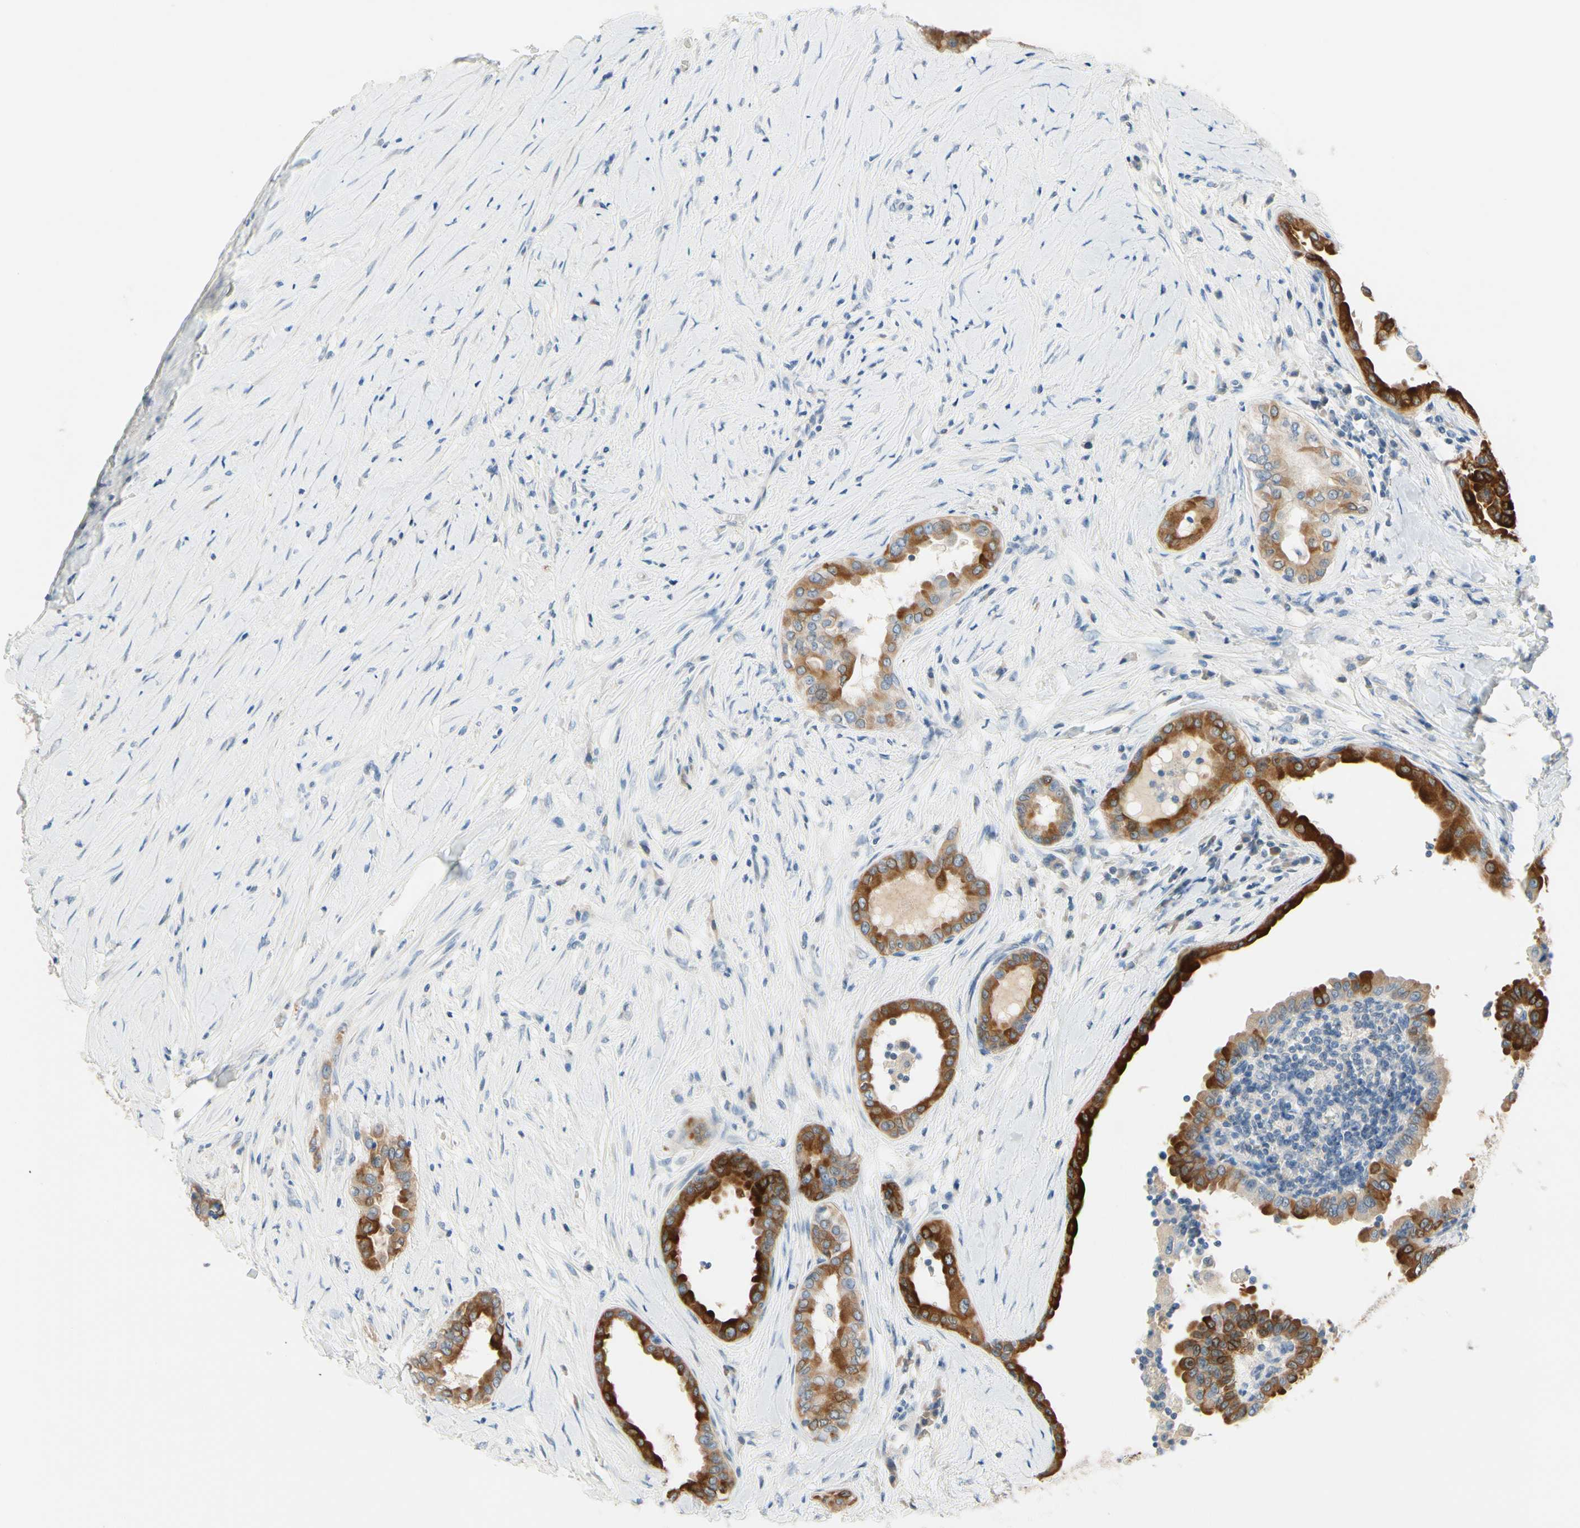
{"staining": {"intensity": "strong", "quantity": "25%-75%", "location": "cytoplasmic/membranous"}, "tissue": "thyroid cancer", "cell_type": "Tumor cells", "image_type": "cancer", "snomed": [{"axis": "morphology", "description": "Papillary adenocarcinoma, NOS"}, {"axis": "topography", "description": "Thyroid gland"}], "caption": "Immunohistochemistry (DAB (3,3'-diaminobenzidine)) staining of human thyroid papillary adenocarcinoma exhibits strong cytoplasmic/membranous protein staining in about 25%-75% of tumor cells.", "gene": "SLC27A6", "patient": {"sex": "male", "age": 33}}